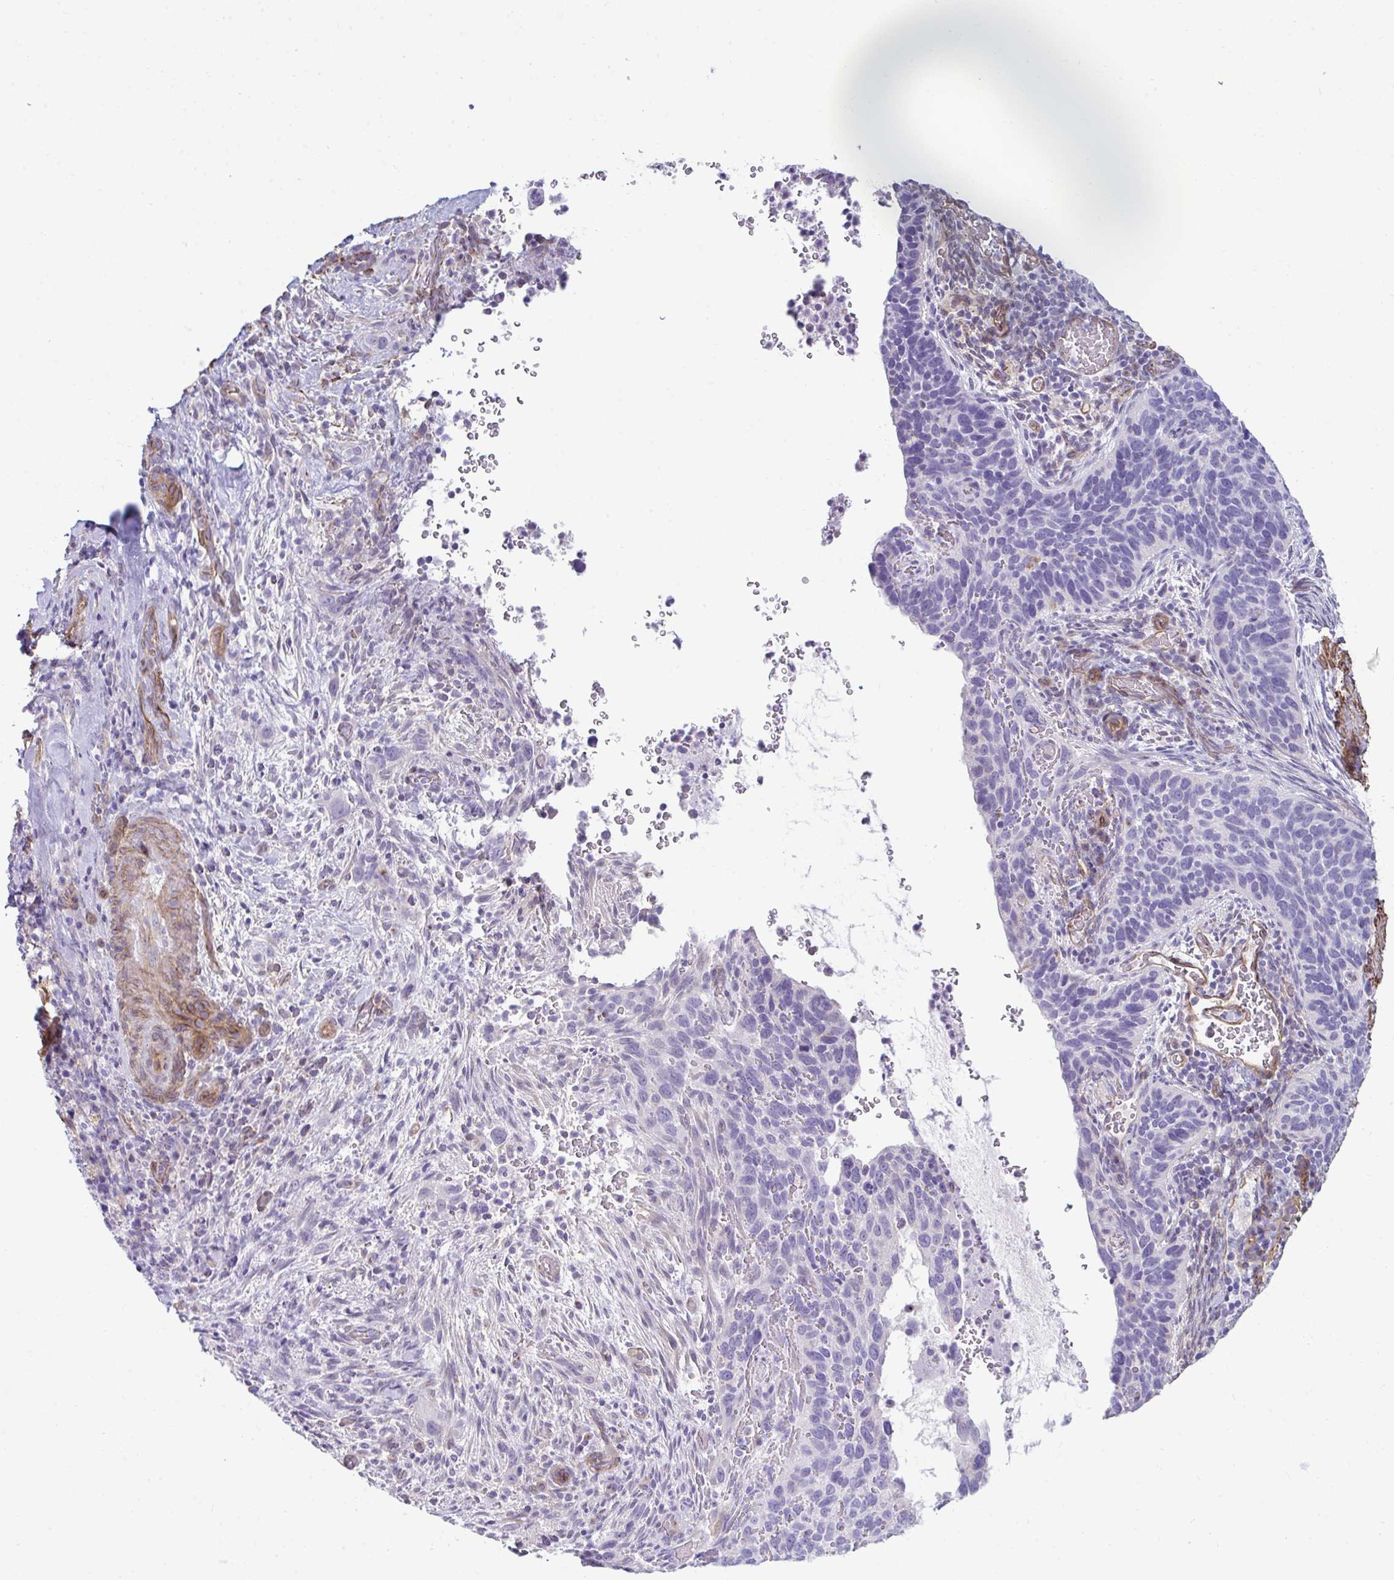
{"staining": {"intensity": "negative", "quantity": "none", "location": "none"}, "tissue": "cervical cancer", "cell_type": "Tumor cells", "image_type": "cancer", "snomed": [{"axis": "morphology", "description": "Squamous cell carcinoma, NOS"}, {"axis": "topography", "description": "Cervix"}], "caption": "High power microscopy histopathology image of an immunohistochemistry photomicrograph of squamous cell carcinoma (cervical), revealing no significant expression in tumor cells. (Brightfield microscopy of DAB (3,3'-diaminobenzidine) immunohistochemistry (IHC) at high magnification).", "gene": "UBL3", "patient": {"sex": "female", "age": 51}}